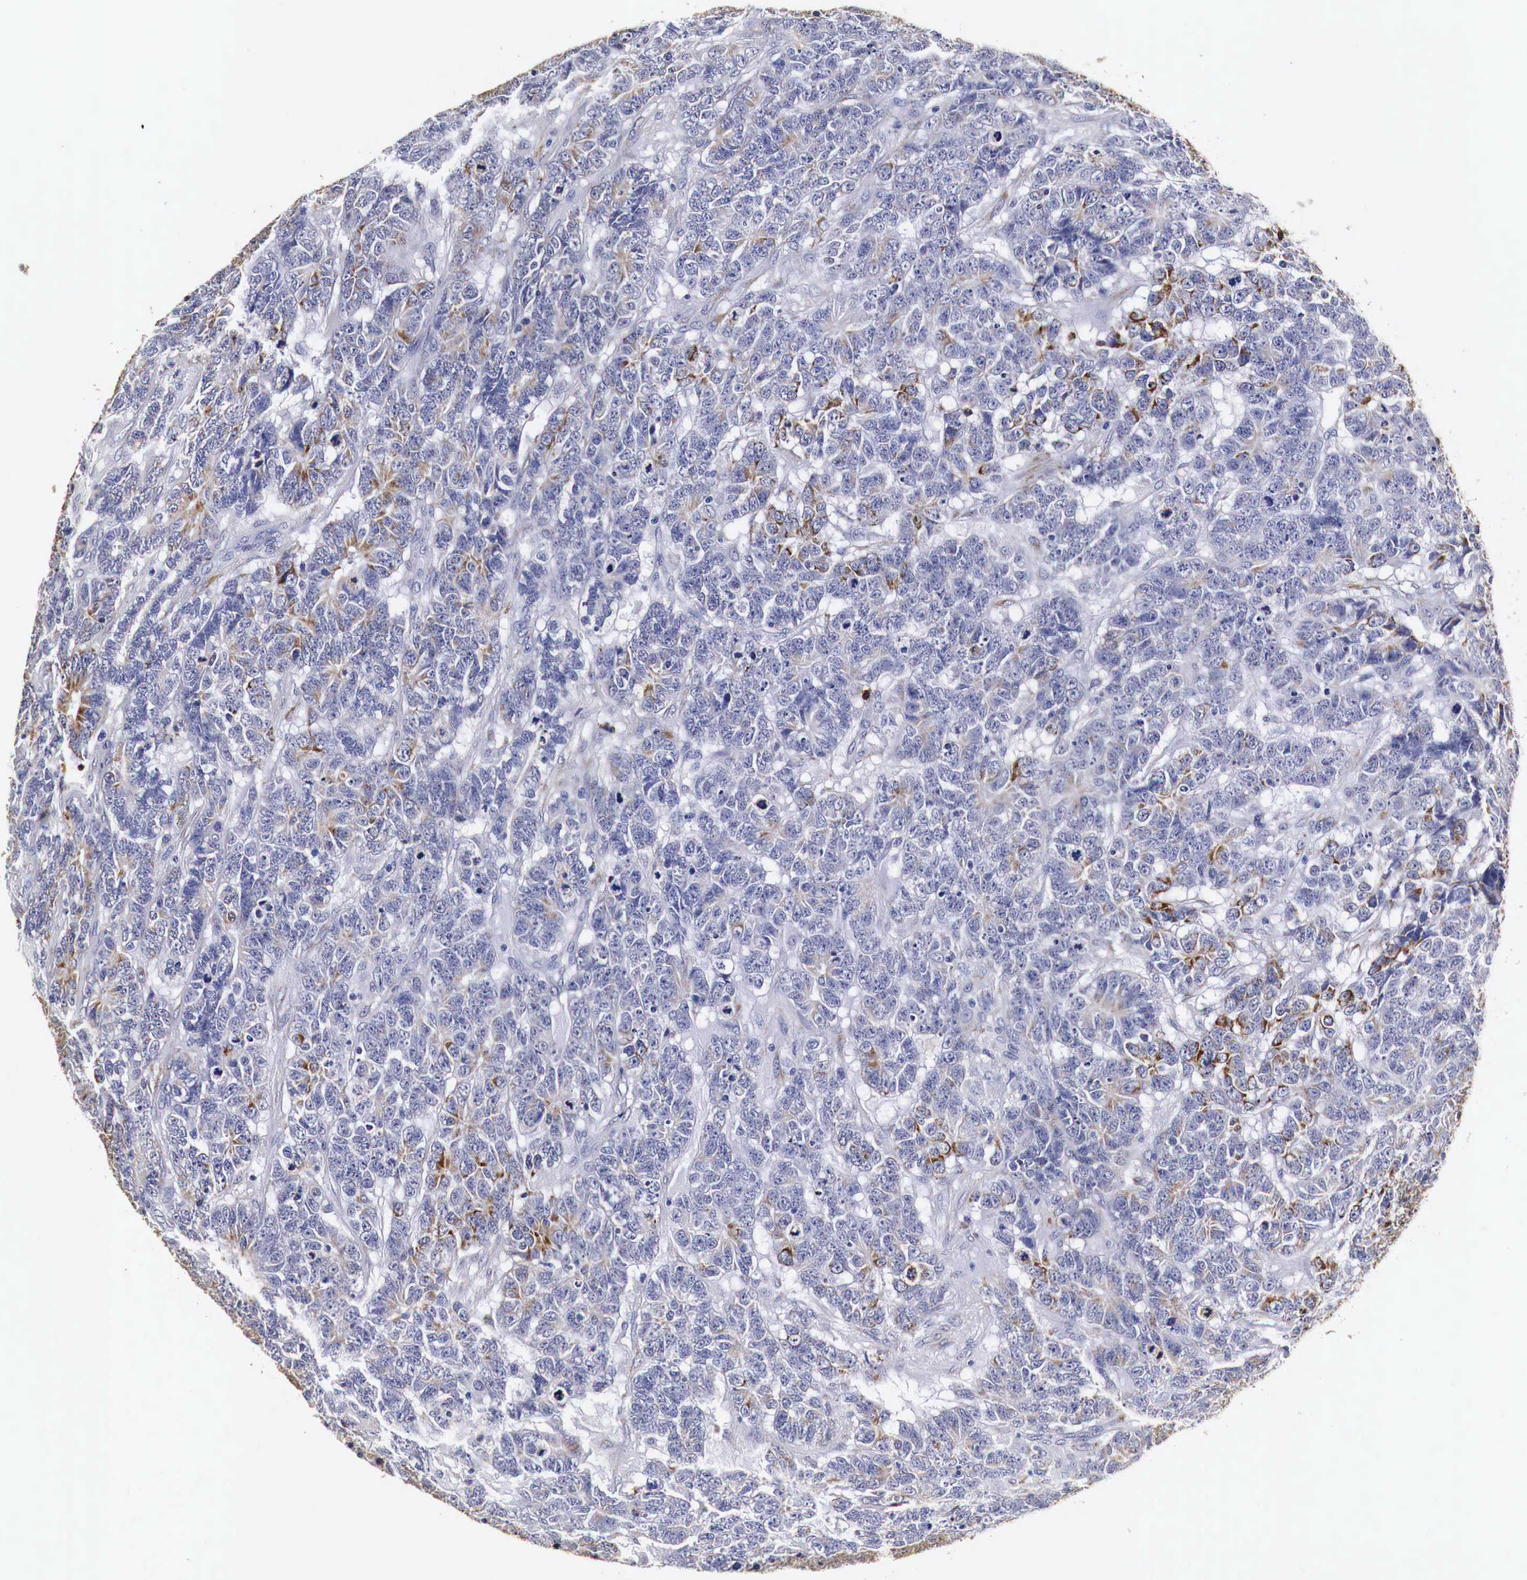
{"staining": {"intensity": "weak", "quantity": "<25%", "location": "cytoplasmic/membranous"}, "tissue": "testis cancer", "cell_type": "Tumor cells", "image_type": "cancer", "snomed": [{"axis": "morphology", "description": "Carcinoma, Embryonal, NOS"}, {"axis": "topography", "description": "Testis"}], "caption": "Tumor cells show no significant expression in testis embryonal carcinoma.", "gene": "CKAP4", "patient": {"sex": "male", "age": 26}}